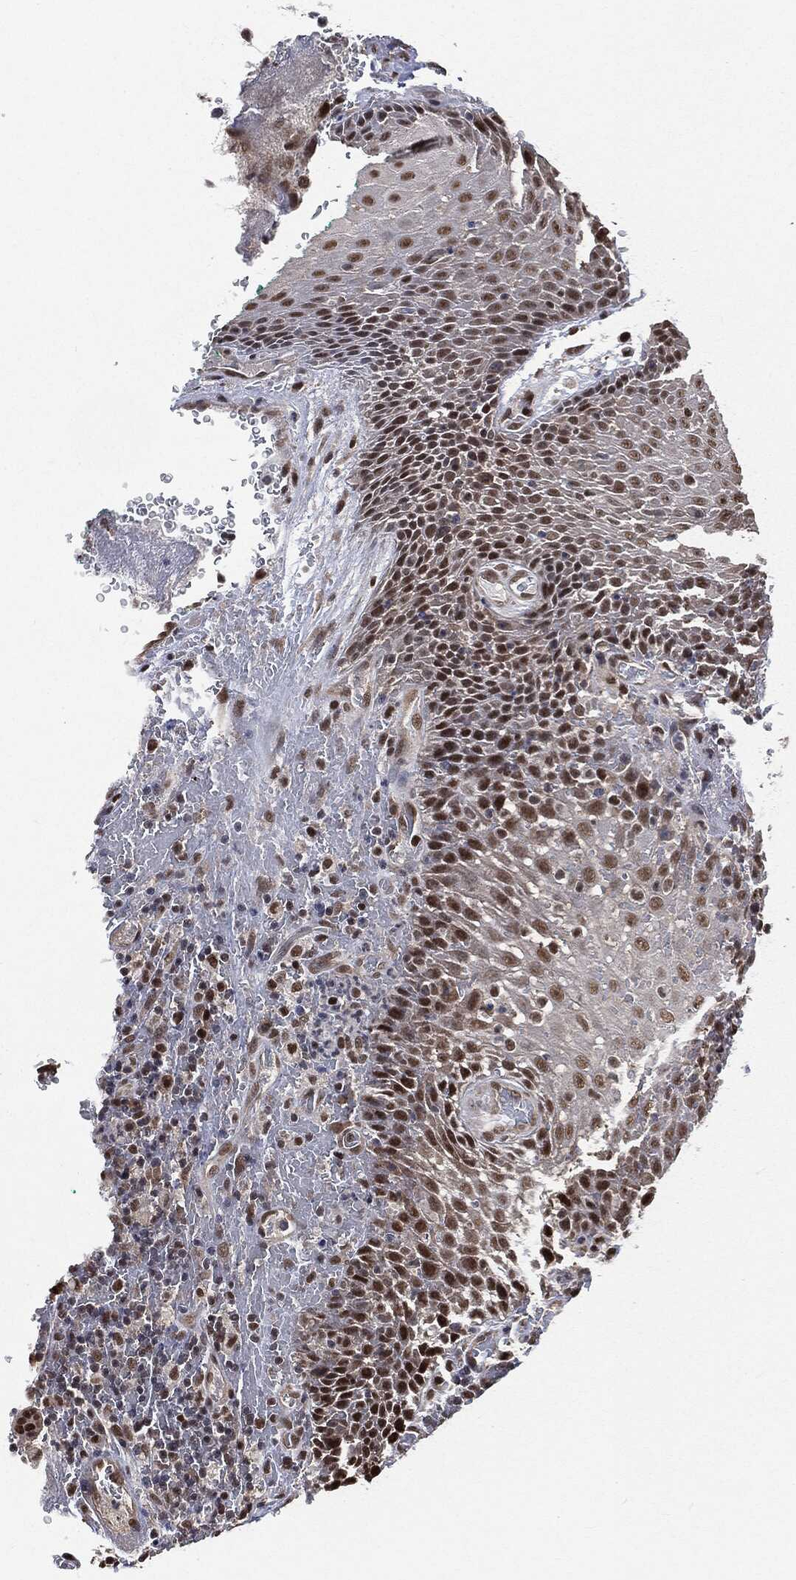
{"staining": {"intensity": "strong", "quantity": ">75%", "location": "nuclear"}, "tissue": "head and neck cancer", "cell_type": "Tumor cells", "image_type": "cancer", "snomed": [{"axis": "morphology", "description": "Squamous cell carcinoma, NOS"}, {"axis": "topography", "description": "Head-Neck"}], "caption": "Tumor cells demonstrate high levels of strong nuclear staining in approximately >75% of cells in head and neck cancer (squamous cell carcinoma). The staining was performed using DAB, with brown indicating positive protein expression. Nuclei are stained blue with hematoxylin.", "gene": "SHLD2", "patient": {"sex": "male", "age": 69}}